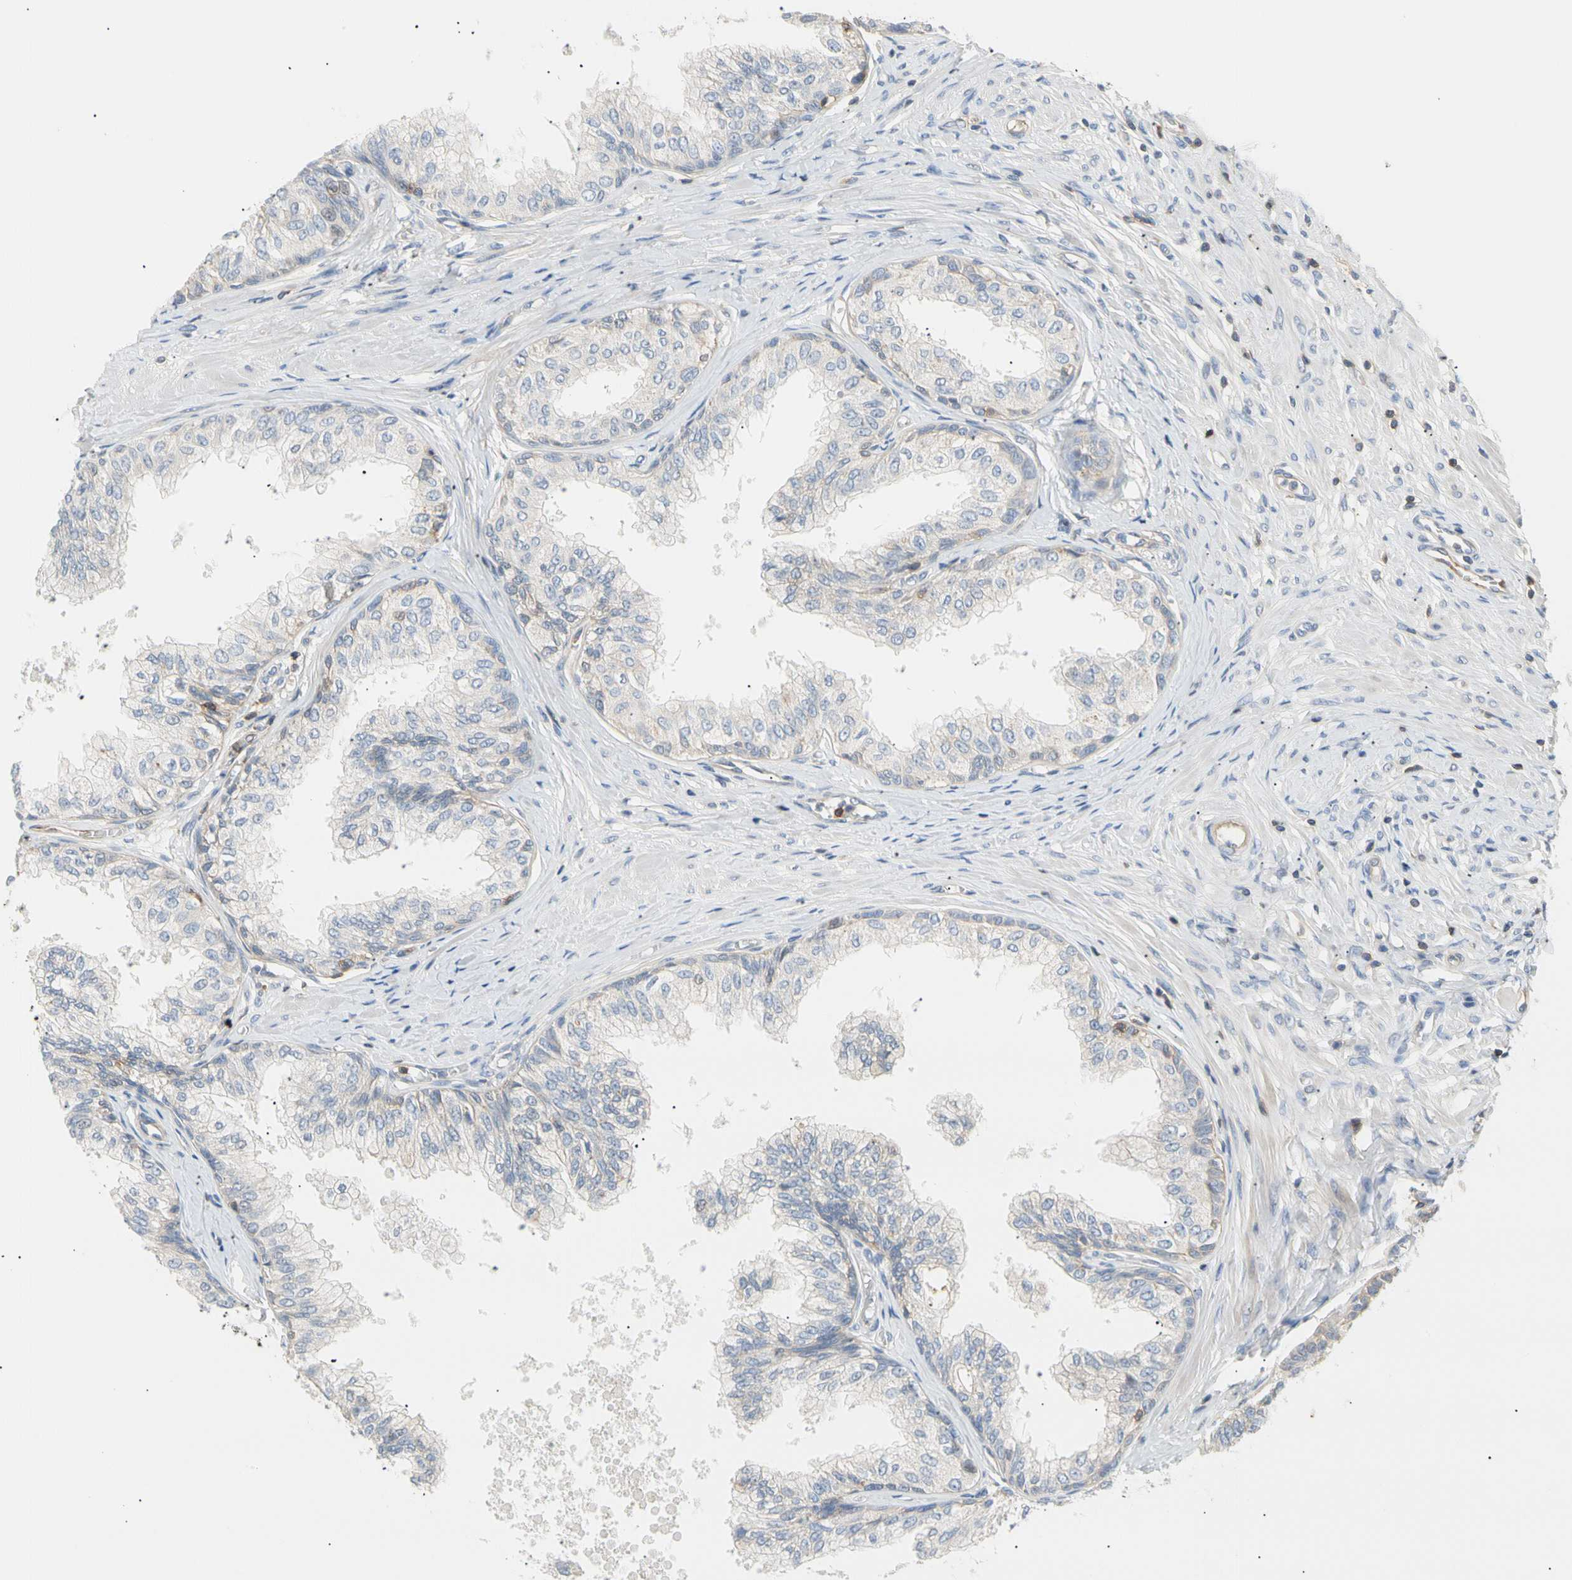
{"staining": {"intensity": "weak", "quantity": "<25%", "location": "cytoplasmic/membranous"}, "tissue": "prostate", "cell_type": "Glandular cells", "image_type": "normal", "snomed": [{"axis": "morphology", "description": "Normal tissue, NOS"}, {"axis": "topography", "description": "Prostate"}, {"axis": "topography", "description": "Seminal veicle"}], "caption": "A high-resolution histopathology image shows immunohistochemistry (IHC) staining of benign prostate, which displays no significant expression in glandular cells.", "gene": "TNFRSF18", "patient": {"sex": "male", "age": 60}}